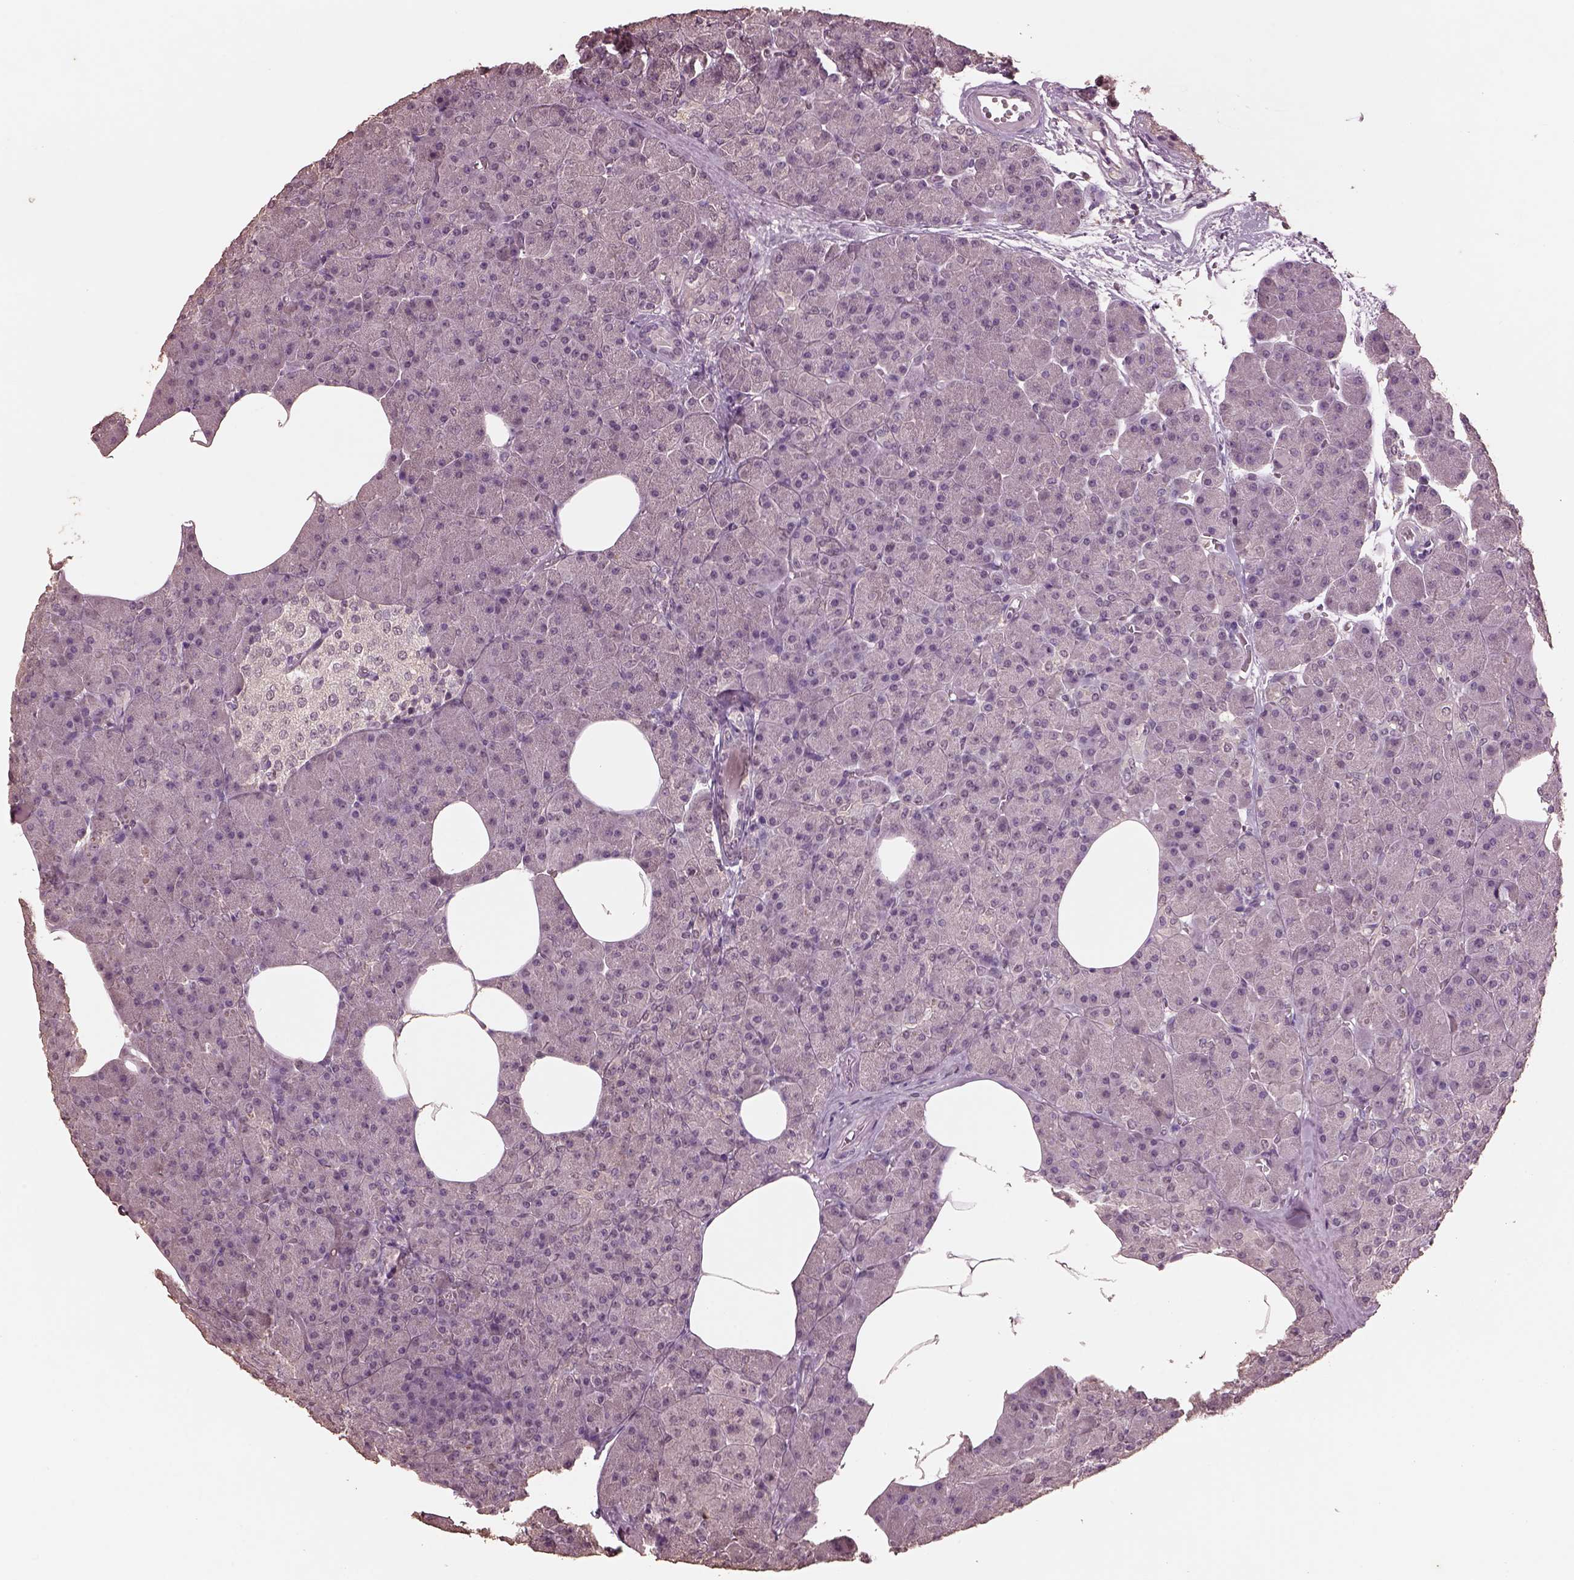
{"staining": {"intensity": "negative", "quantity": "none", "location": "none"}, "tissue": "pancreas", "cell_type": "Exocrine glandular cells", "image_type": "normal", "snomed": [{"axis": "morphology", "description": "Normal tissue, NOS"}, {"axis": "topography", "description": "Pancreas"}], "caption": "Normal pancreas was stained to show a protein in brown. There is no significant staining in exocrine glandular cells.", "gene": "CPT1C", "patient": {"sex": "female", "age": 45}}